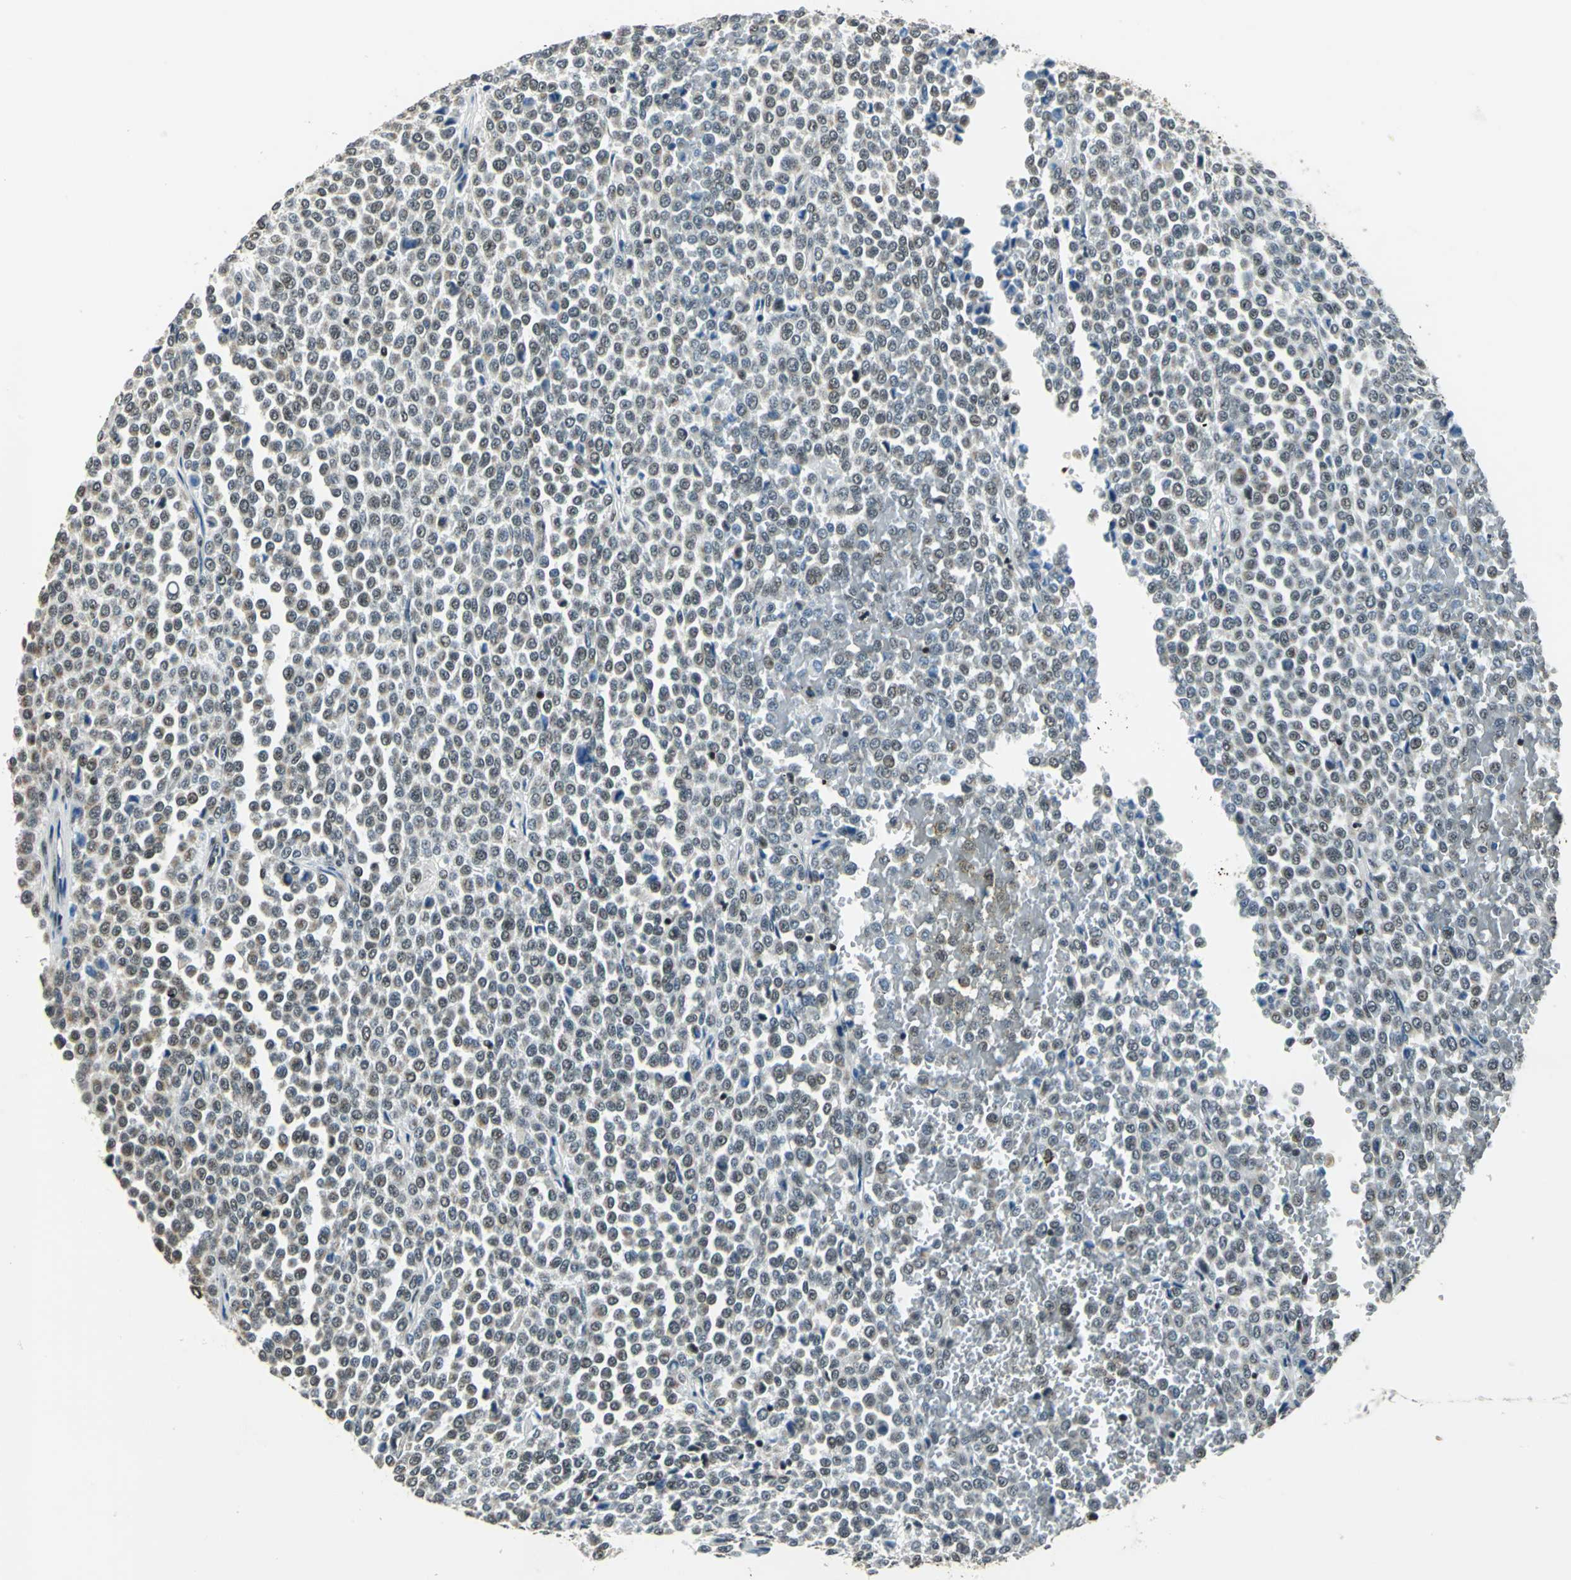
{"staining": {"intensity": "weak", "quantity": "25%-75%", "location": "nuclear"}, "tissue": "melanoma", "cell_type": "Tumor cells", "image_type": "cancer", "snomed": [{"axis": "morphology", "description": "Malignant melanoma, Metastatic site"}, {"axis": "topography", "description": "Pancreas"}], "caption": "A brown stain labels weak nuclear staining of a protein in malignant melanoma (metastatic site) tumor cells.", "gene": "BCLAF1", "patient": {"sex": "female", "age": 30}}